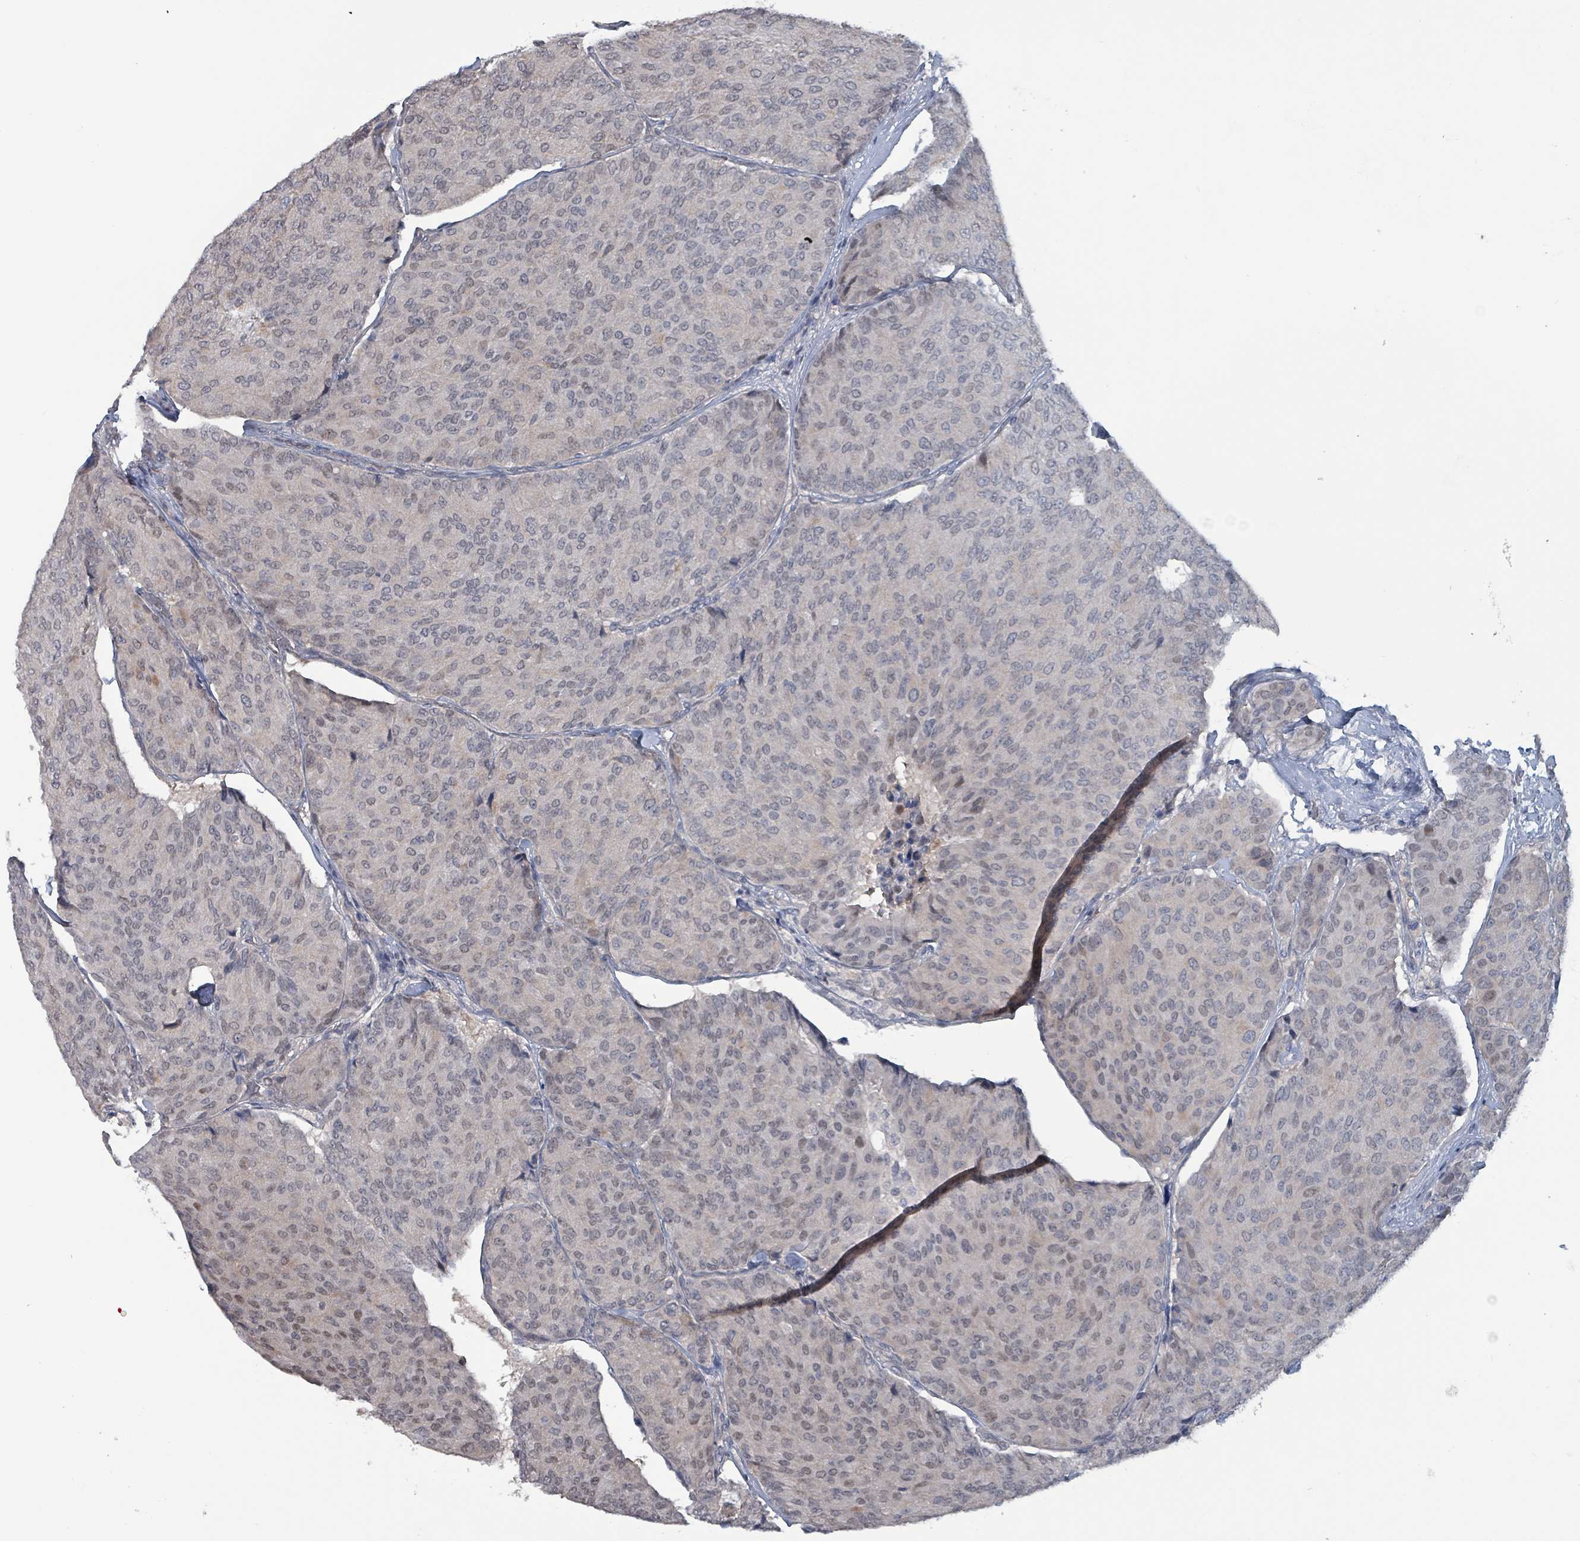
{"staining": {"intensity": "weak", "quantity": "<25%", "location": "nuclear"}, "tissue": "breast cancer", "cell_type": "Tumor cells", "image_type": "cancer", "snomed": [{"axis": "morphology", "description": "Duct carcinoma"}, {"axis": "topography", "description": "Breast"}], "caption": "This is an immunohistochemistry photomicrograph of breast cancer. There is no expression in tumor cells.", "gene": "BIVM", "patient": {"sex": "female", "age": 75}}